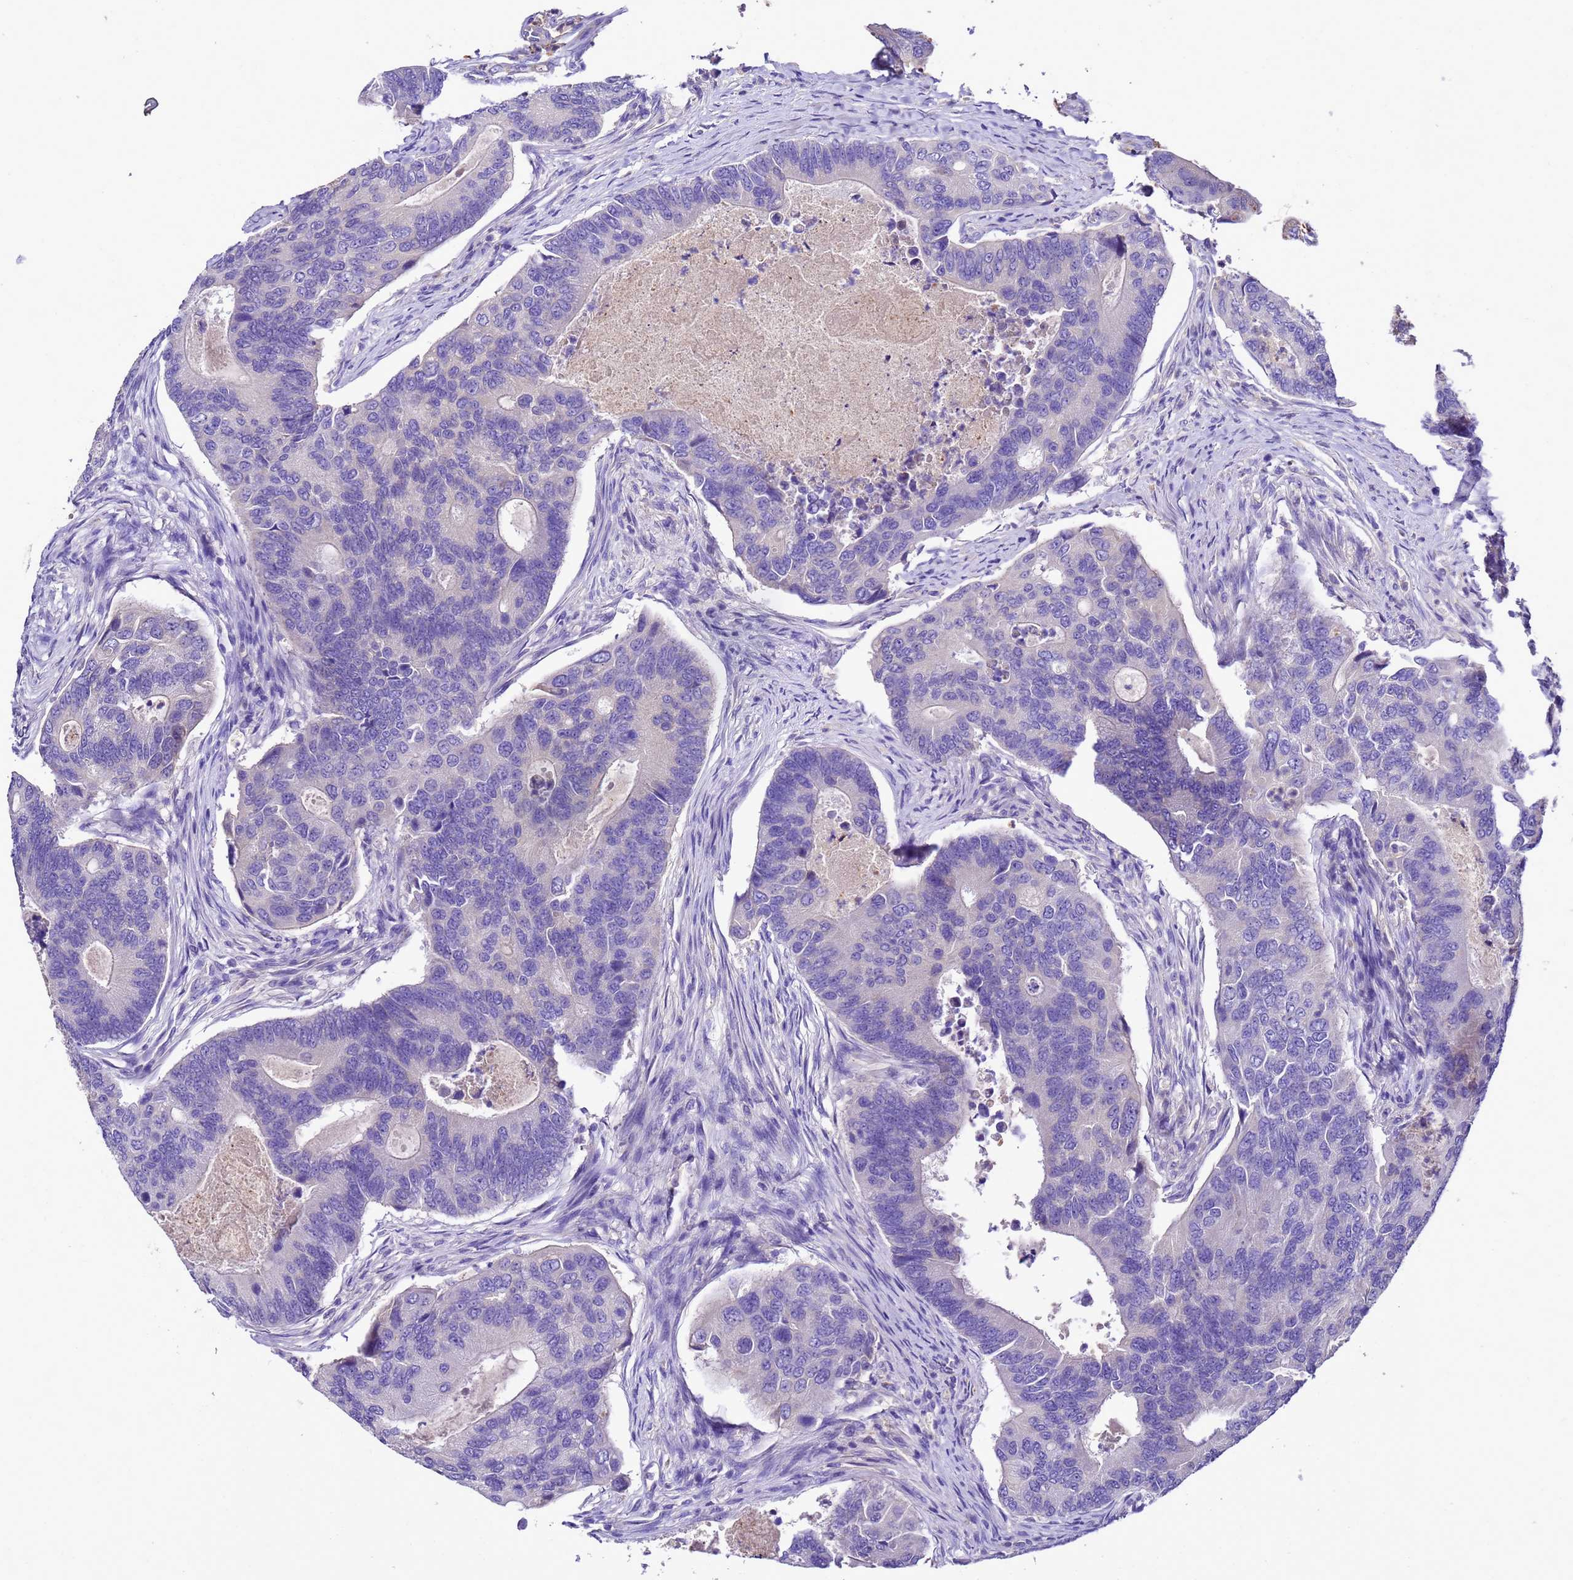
{"staining": {"intensity": "negative", "quantity": "none", "location": "none"}, "tissue": "colorectal cancer", "cell_type": "Tumor cells", "image_type": "cancer", "snomed": [{"axis": "morphology", "description": "Adenocarcinoma, NOS"}, {"axis": "topography", "description": "Colon"}], "caption": "Immunohistochemical staining of human colorectal cancer (adenocarcinoma) demonstrates no significant expression in tumor cells. Nuclei are stained in blue.", "gene": "UGT2A1", "patient": {"sex": "female", "age": 67}}